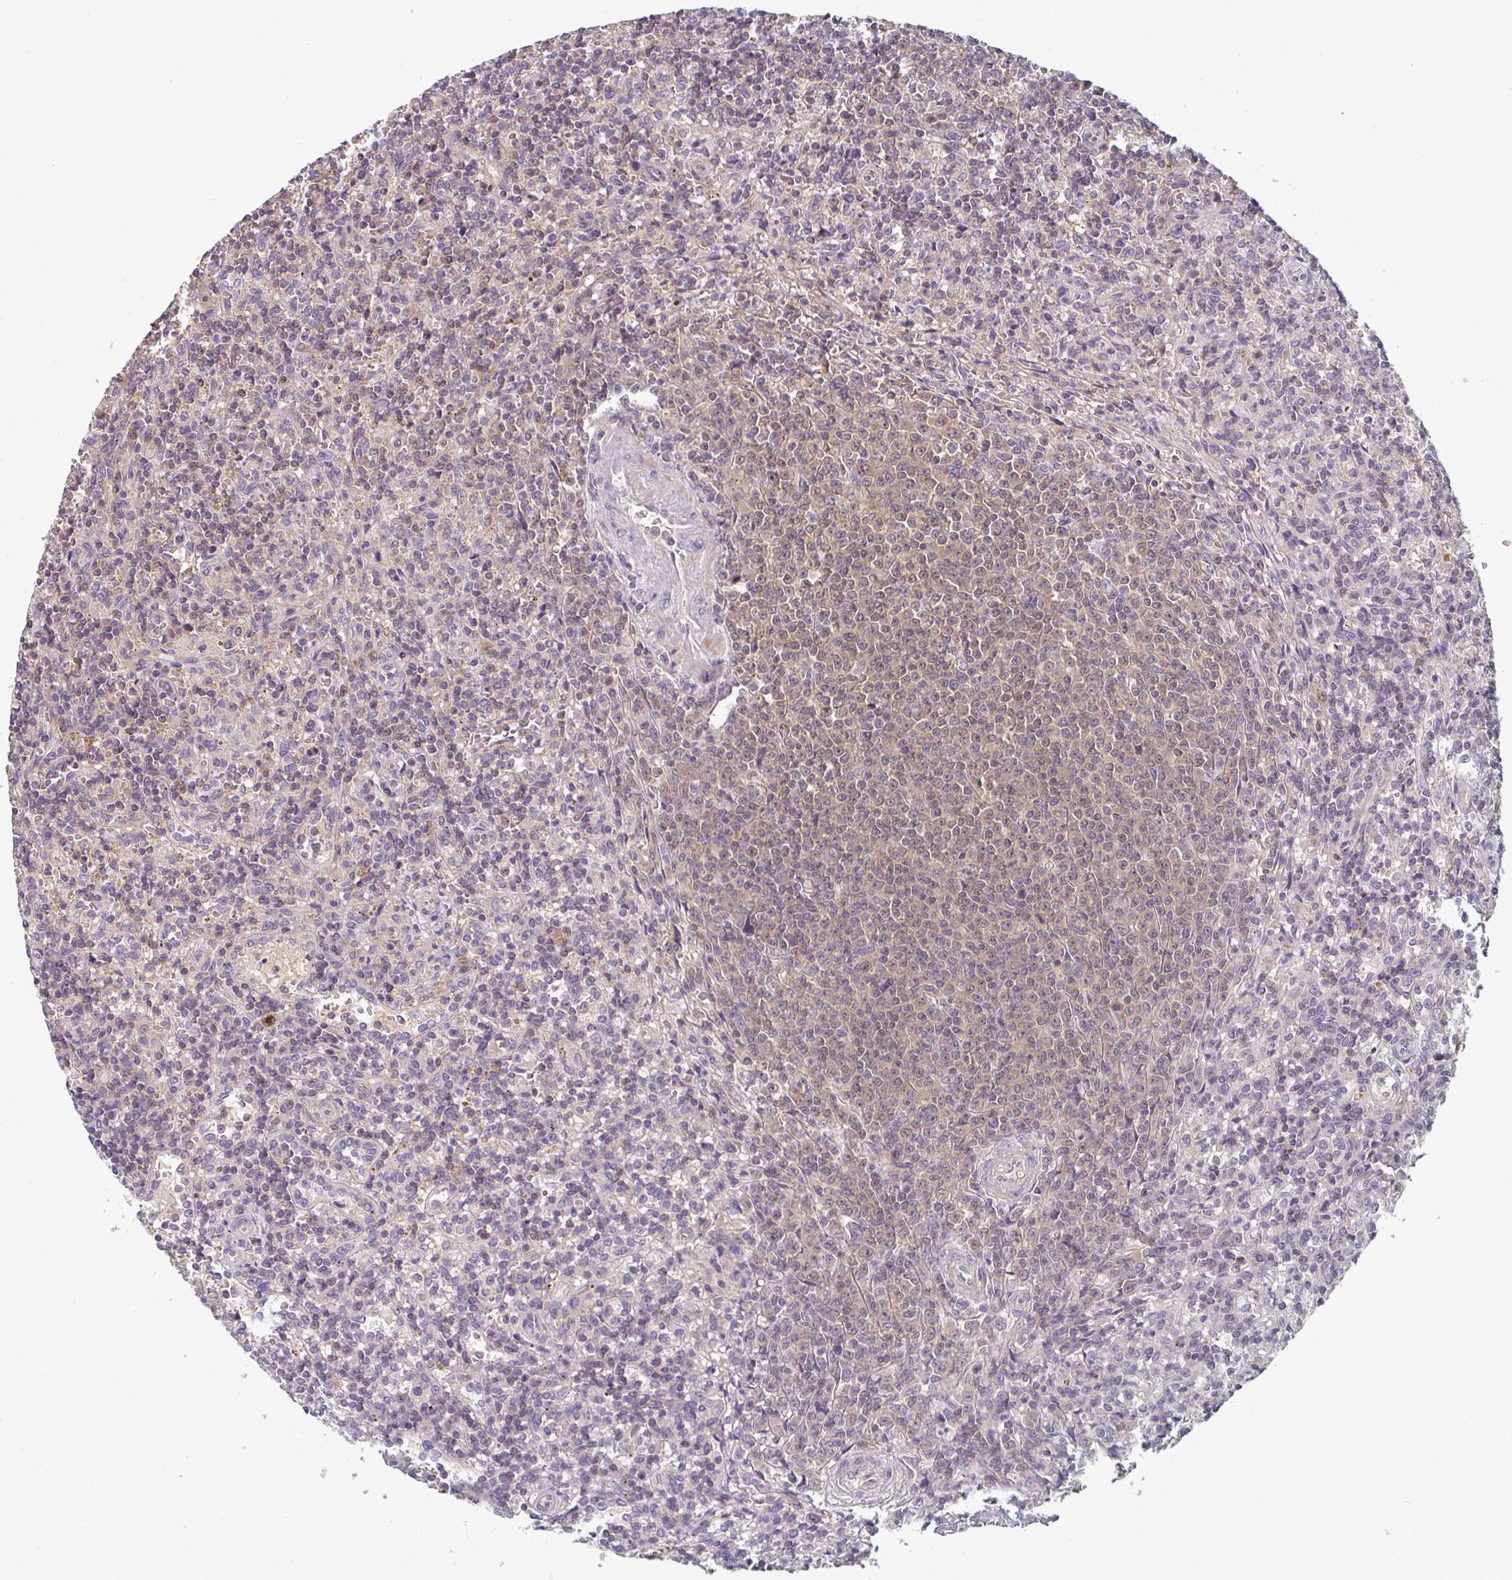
{"staining": {"intensity": "weak", "quantity": "25%-75%", "location": "cytoplasmic/membranous,nuclear"}, "tissue": "lymphoma", "cell_type": "Tumor cells", "image_type": "cancer", "snomed": [{"axis": "morphology", "description": "Malignant lymphoma, non-Hodgkin's type, Low grade"}, {"axis": "topography", "description": "Spleen"}], "caption": "Immunohistochemistry (IHC) photomicrograph of neoplastic tissue: lymphoma stained using immunohistochemistry (IHC) displays low levels of weak protein expression localized specifically in the cytoplasmic/membranous and nuclear of tumor cells, appearing as a cytoplasmic/membranous and nuclear brown color.", "gene": "RANGRF", "patient": {"sex": "male", "age": 67}}